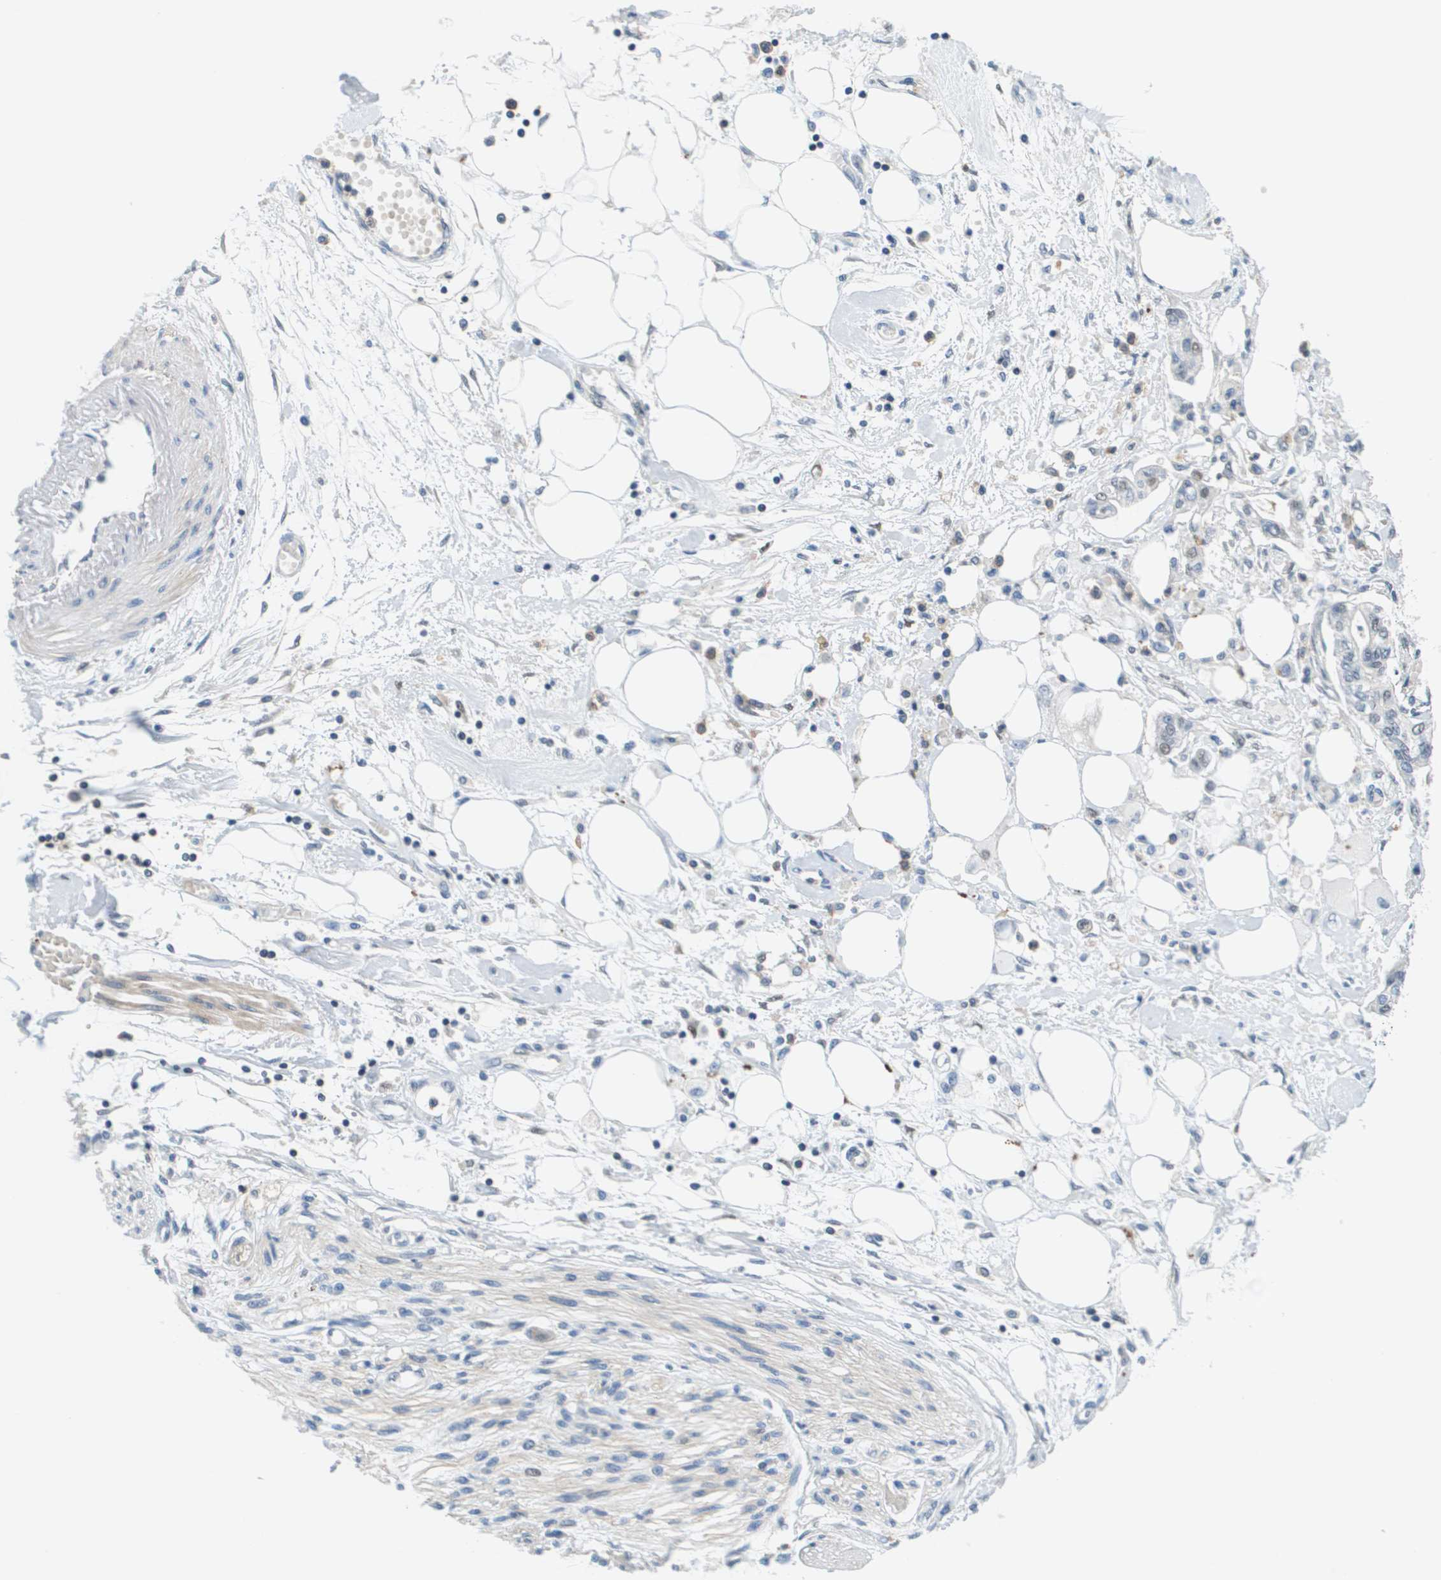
{"staining": {"intensity": "negative", "quantity": "none", "location": "none"}, "tissue": "pancreatic cancer", "cell_type": "Tumor cells", "image_type": "cancer", "snomed": [{"axis": "morphology", "description": "Adenocarcinoma, NOS"}, {"axis": "topography", "description": "Pancreas"}], "caption": "Immunohistochemistry (IHC) micrograph of neoplastic tissue: human pancreatic adenocarcinoma stained with DAB displays no significant protein staining in tumor cells. Brightfield microscopy of immunohistochemistry stained with DAB (brown) and hematoxylin (blue), captured at high magnification.", "gene": "KCNQ5", "patient": {"sex": "female", "age": 77}}